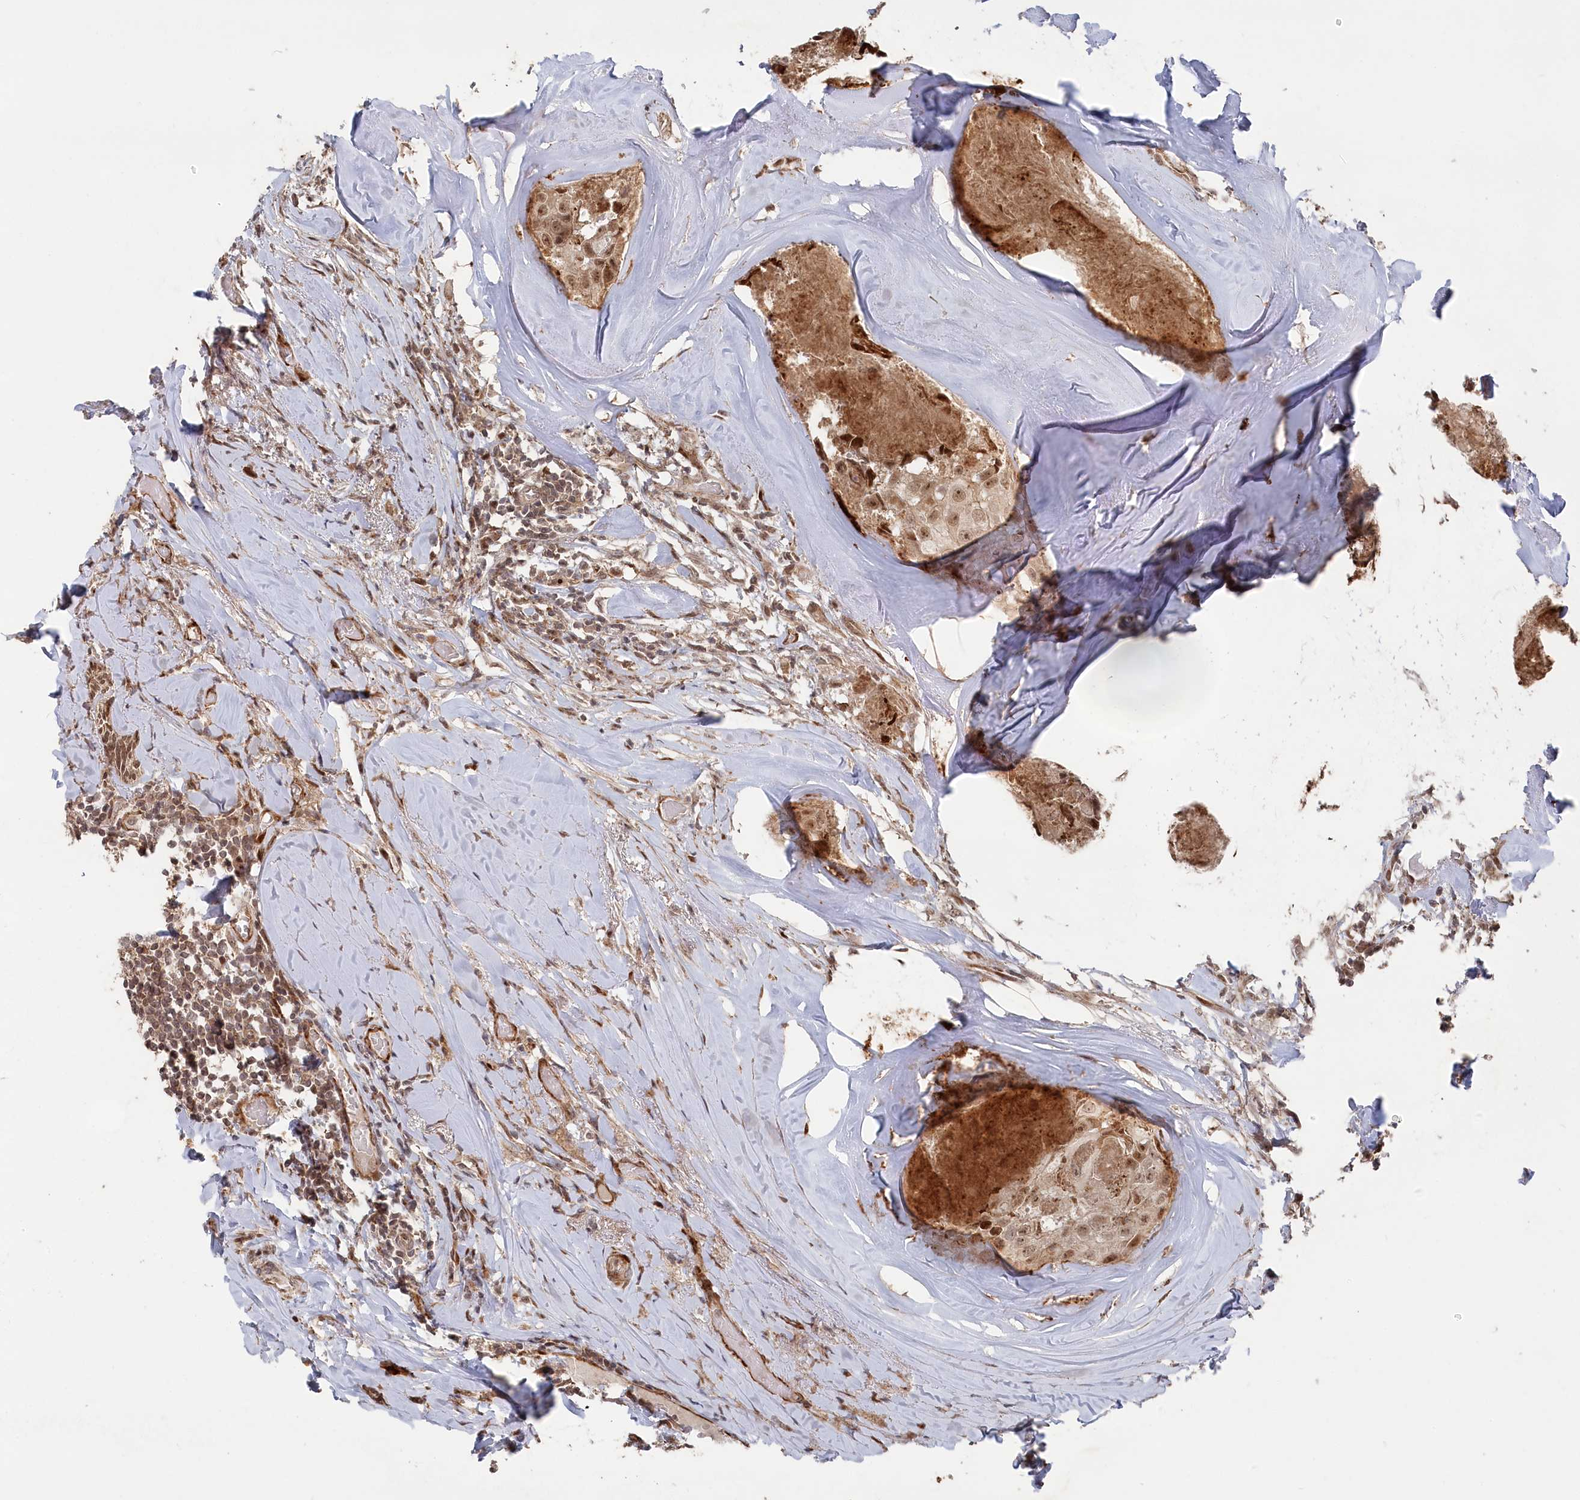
{"staining": {"intensity": "moderate", "quantity": ">75%", "location": "cytoplasmic/membranous,nuclear"}, "tissue": "head and neck cancer", "cell_type": "Tumor cells", "image_type": "cancer", "snomed": [{"axis": "morphology", "description": "Adenocarcinoma, NOS"}, {"axis": "morphology", "description": "Adenocarcinoma, metastatic, NOS"}, {"axis": "topography", "description": "Head-Neck"}], "caption": "The micrograph displays a brown stain indicating the presence of a protein in the cytoplasmic/membranous and nuclear of tumor cells in metastatic adenocarcinoma (head and neck).", "gene": "POLR3A", "patient": {"sex": "male", "age": 75}}